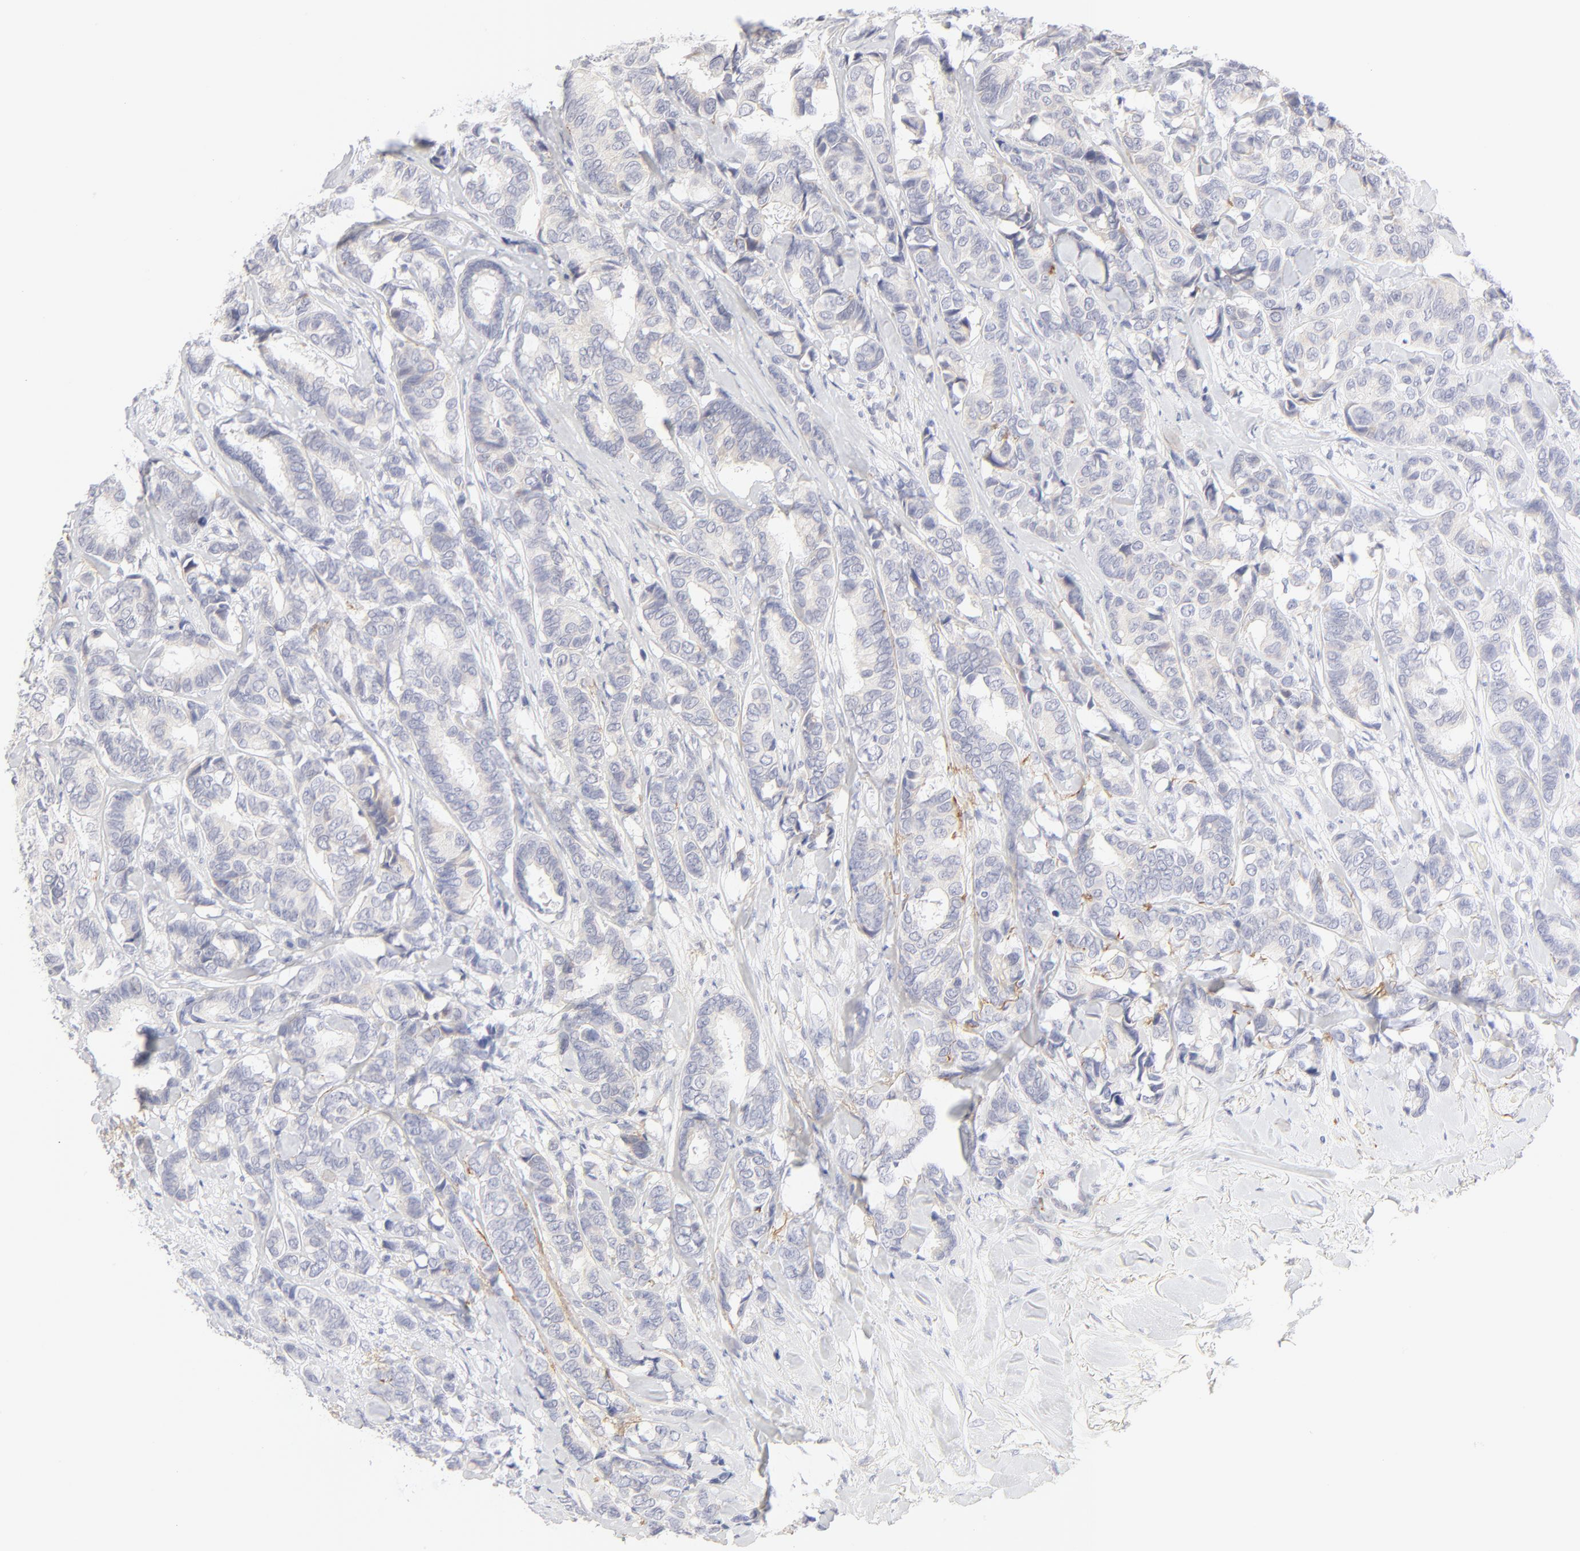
{"staining": {"intensity": "negative", "quantity": "none", "location": "none"}, "tissue": "breast cancer", "cell_type": "Tumor cells", "image_type": "cancer", "snomed": [{"axis": "morphology", "description": "Duct carcinoma"}, {"axis": "topography", "description": "Breast"}], "caption": "Protein analysis of breast cancer shows no significant expression in tumor cells.", "gene": "NPNT", "patient": {"sex": "female", "age": 87}}